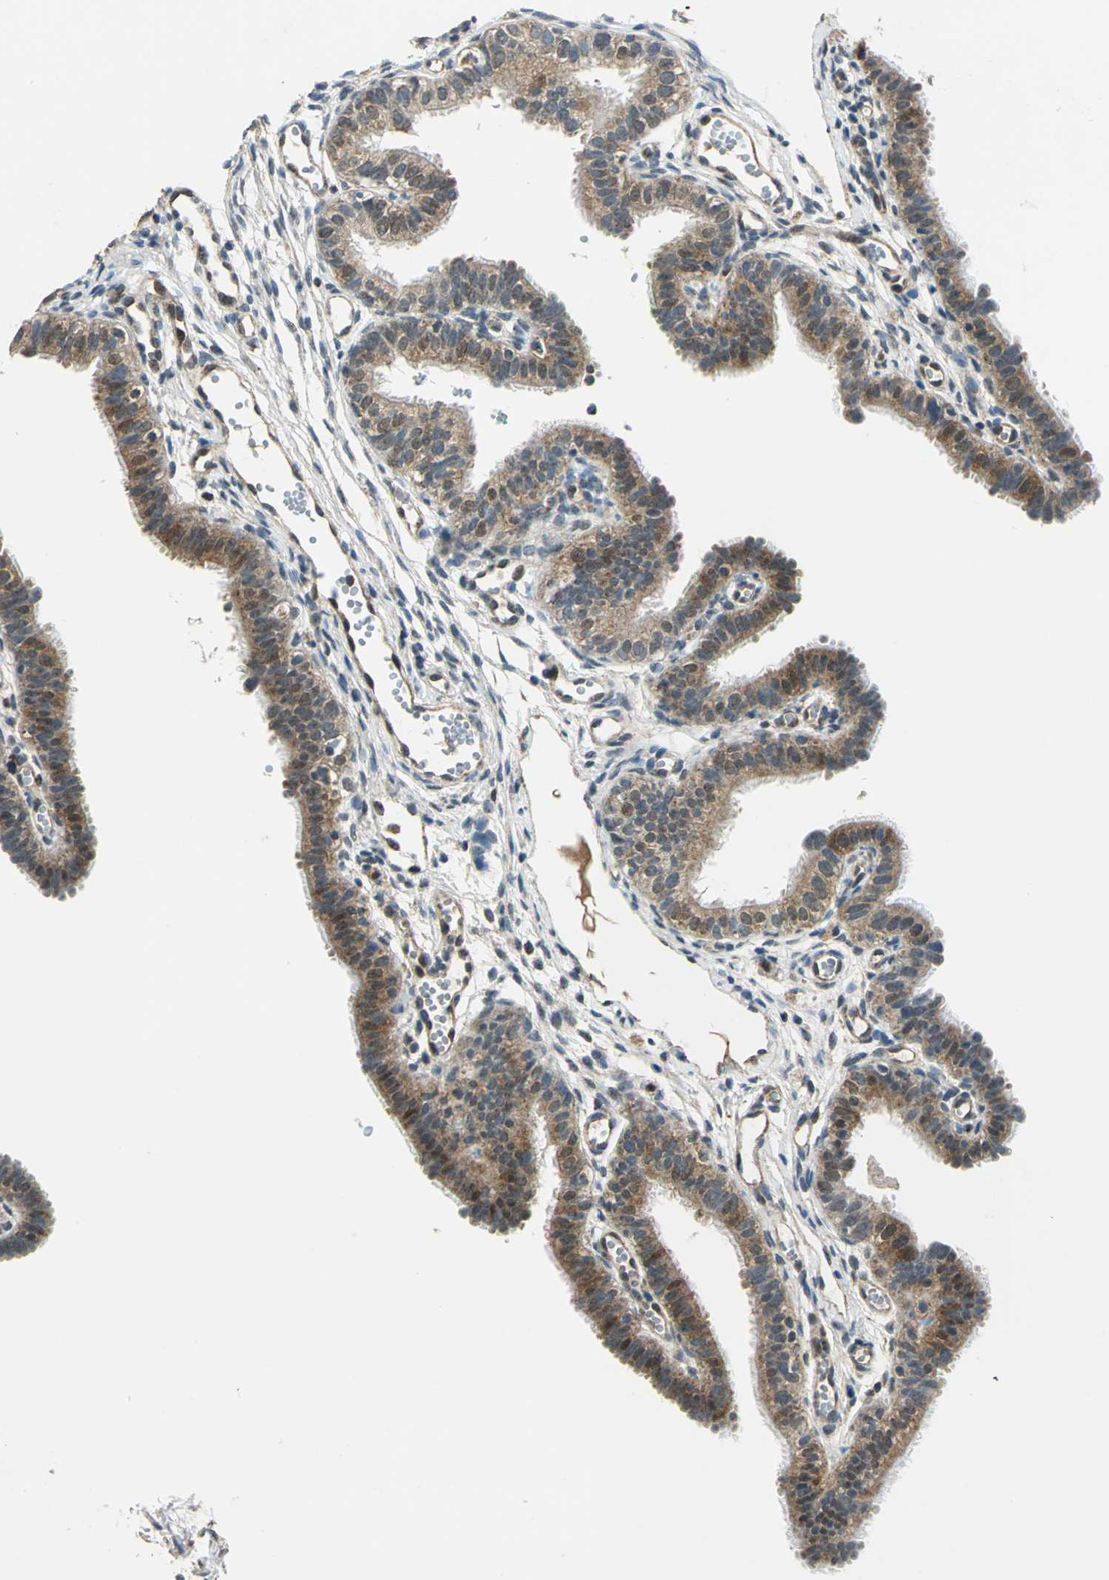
{"staining": {"intensity": "moderate", "quantity": ">75%", "location": "cytoplasmic/membranous"}, "tissue": "fallopian tube", "cell_type": "Glandular cells", "image_type": "normal", "snomed": [{"axis": "morphology", "description": "Normal tissue, NOS"}, {"axis": "topography", "description": "Fallopian tube"}, {"axis": "topography", "description": "Placenta"}], "caption": "Fallopian tube stained with DAB (3,3'-diaminobenzidine) IHC displays medium levels of moderate cytoplasmic/membranous positivity in about >75% of glandular cells. The protein of interest is shown in brown color, while the nuclei are stained blue.", "gene": "NUDT2", "patient": {"sex": "female", "age": 34}}